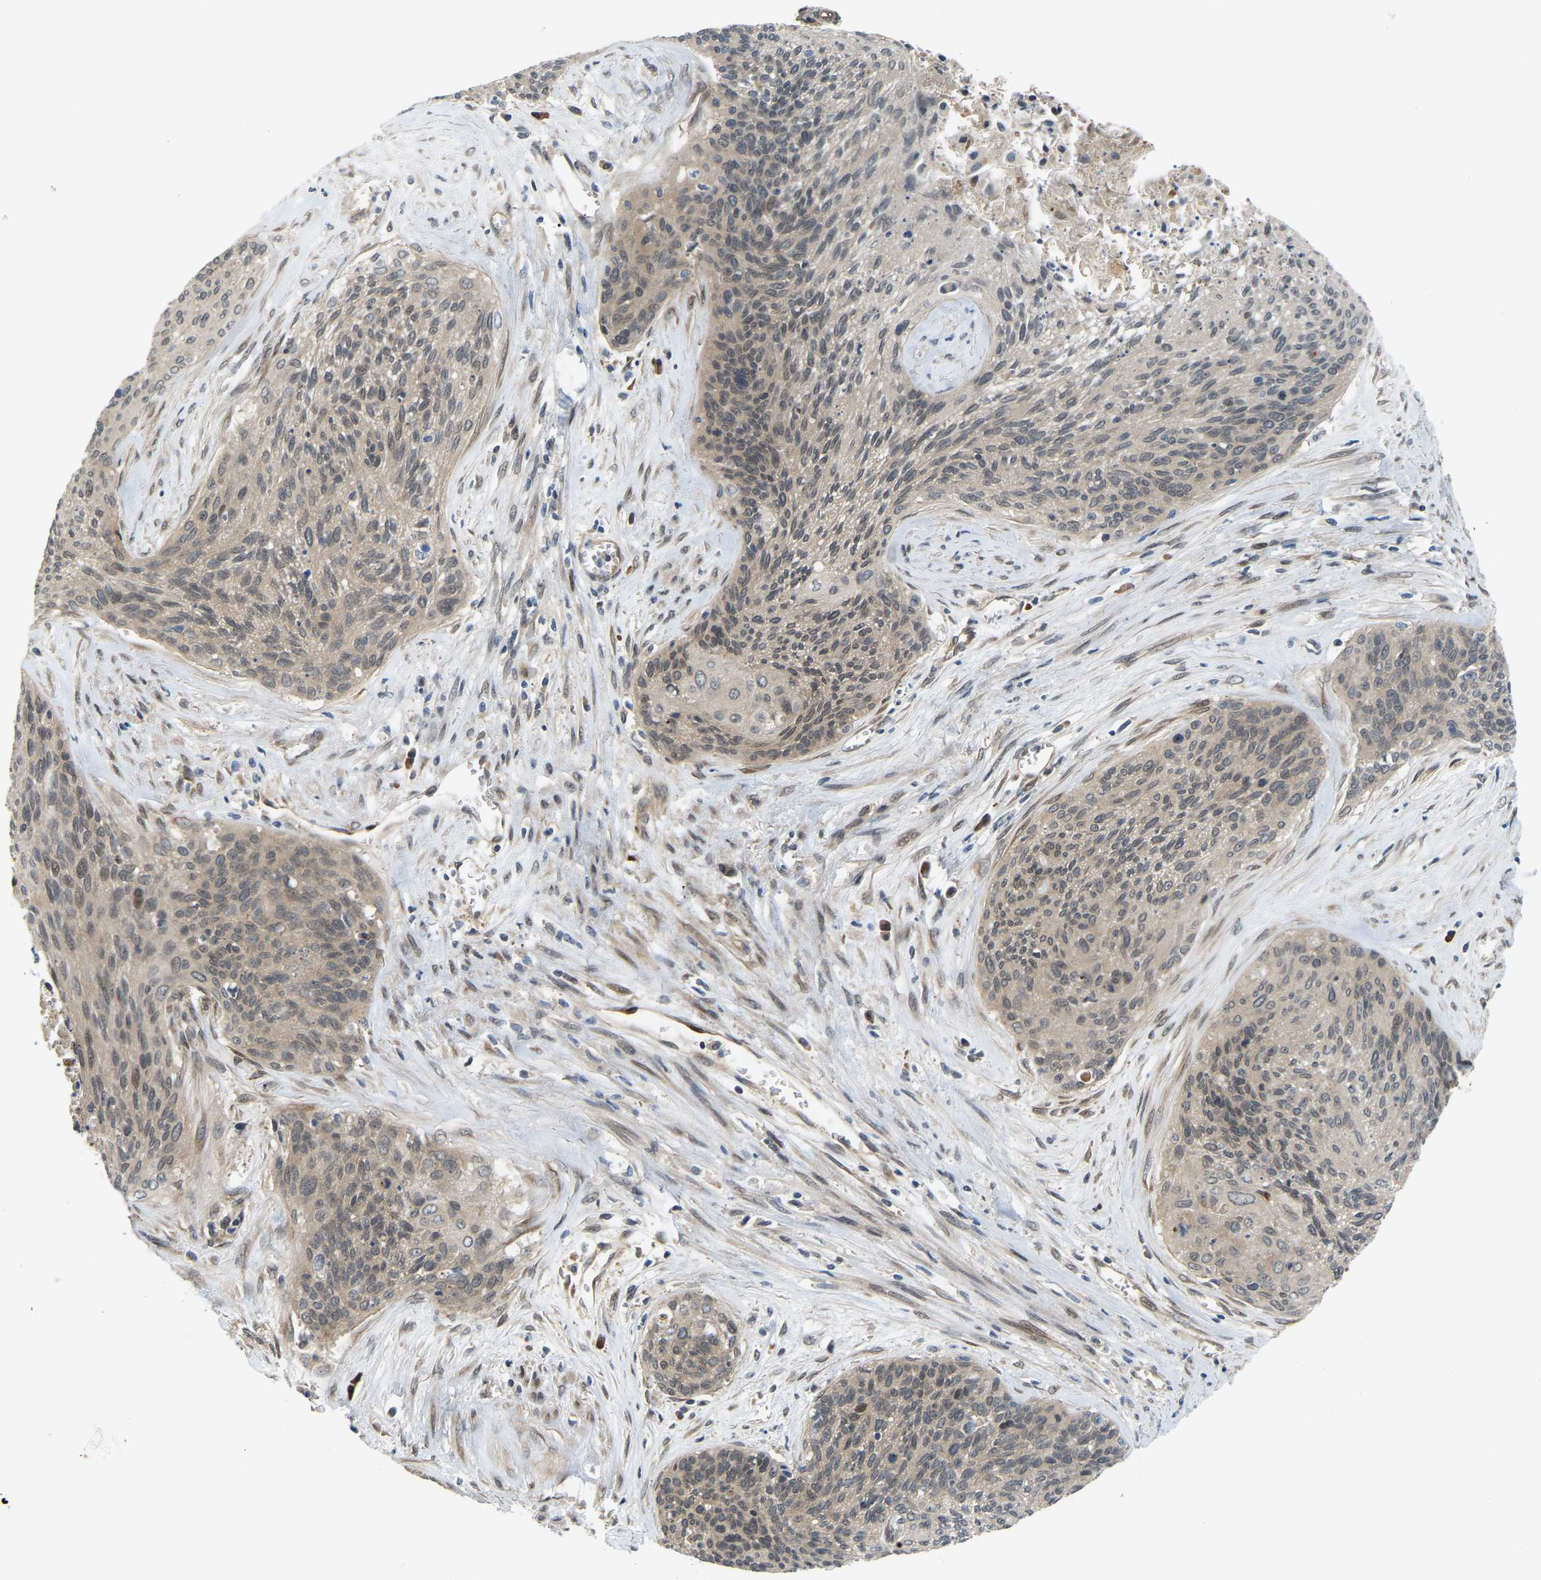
{"staining": {"intensity": "weak", "quantity": ">75%", "location": "cytoplasmic/membranous"}, "tissue": "cervical cancer", "cell_type": "Tumor cells", "image_type": "cancer", "snomed": [{"axis": "morphology", "description": "Squamous cell carcinoma, NOS"}, {"axis": "topography", "description": "Cervix"}], "caption": "This photomicrograph displays cervical cancer stained with immunohistochemistry to label a protein in brown. The cytoplasmic/membranous of tumor cells show weak positivity for the protein. Nuclei are counter-stained blue.", "gene": "CROT", "patient": {"sex": "female", "age": 55}}